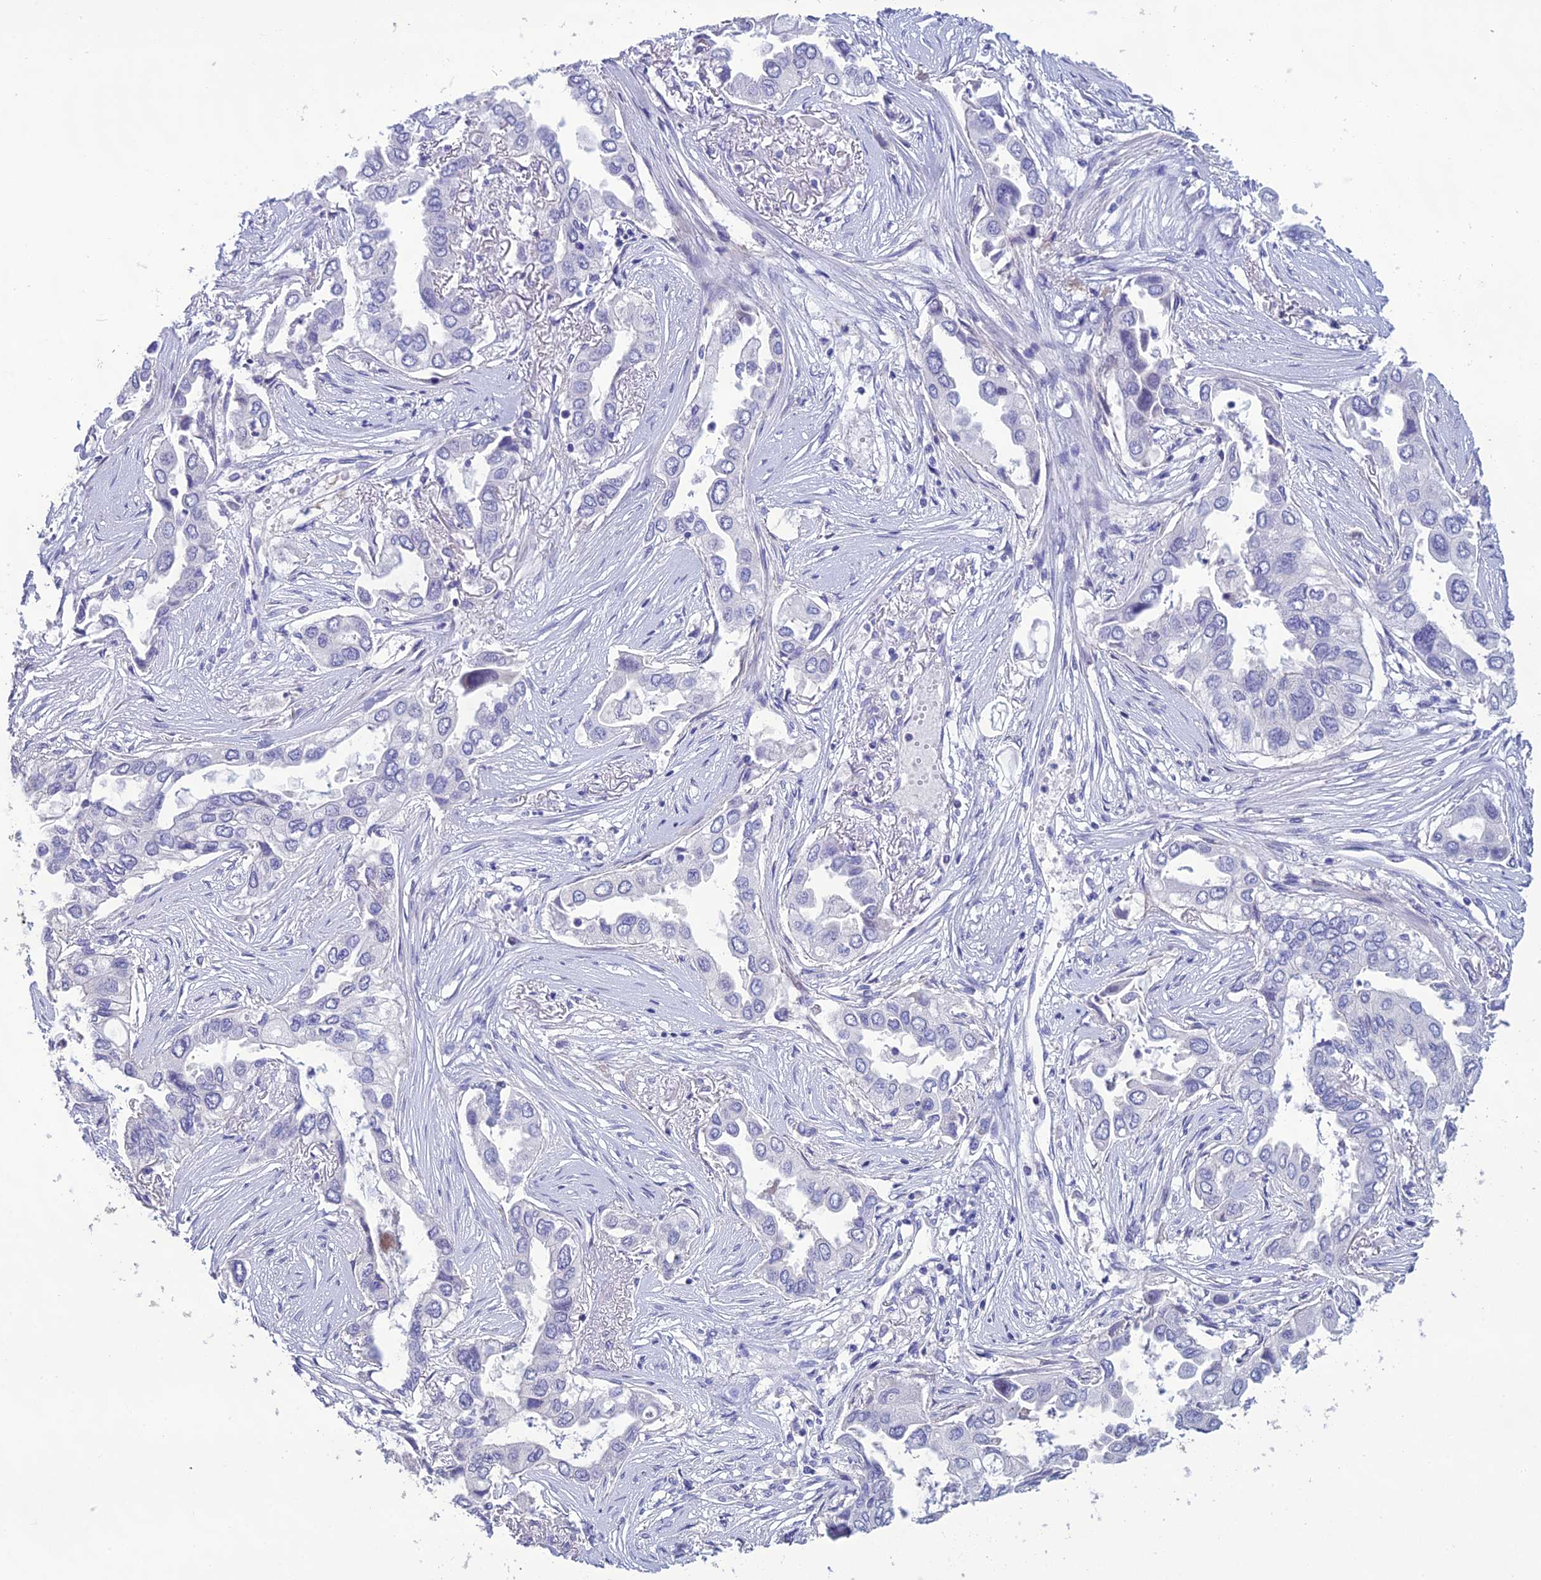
{"staining": {"intensity": "negative", "quantity": "none", "location": "none"}, "tissue": "lung cancer", "cell_type": "Tumor cells", "image_type": "cancer", "snomed": [{"axis": "morphology", "description": "Adenocarcinoma, NOS"}, {"axis": "topography", "description": "Lung"}], "caption": "Lung cancer (adenocarcinoma) stained for a protein using immunohistochemistry reveals no positivity tumor cells.", "gene": "OR56B1", "patient": {"sex": "female", "age": 76}}